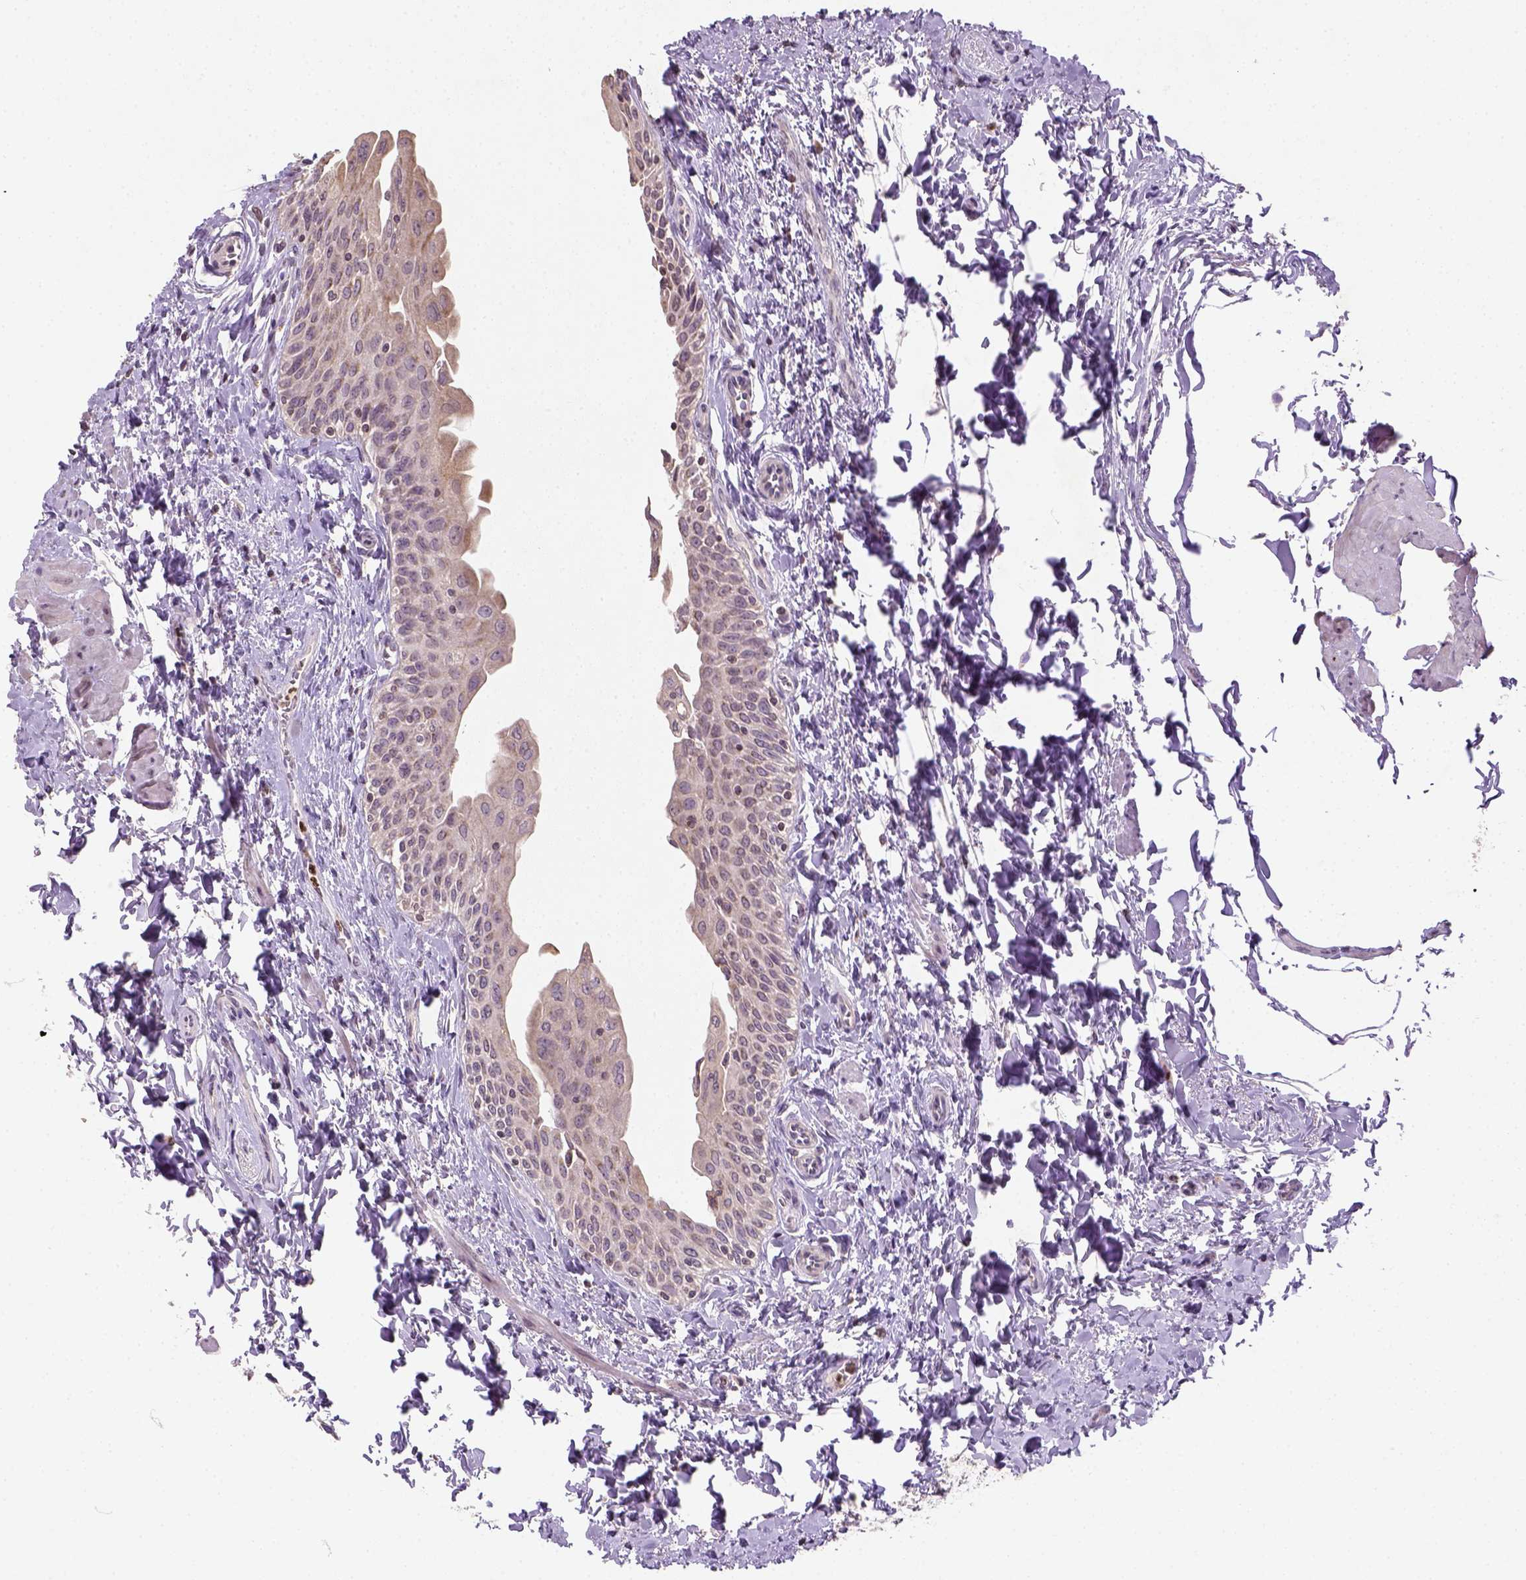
{"staining": {"intensity": "moderate", "quantity": "<25%", "location": "cytoplasmic/membranous"}, "tissue": "urinary bladder", "cell_type": "Urothelial cells", "image_type": "normal", "snomed": [{"axis": "morphology", "description": "Normal tissue, NOS"}, {"axis": "topography", "description": "Urinary bladder"}], "caption": "DAB (3,3'-diaminobenzidine) immunohistochemical staining of unremarkable urinary bladder demonstrates moderate cytoplasmic/membranous protein staining in approximately <25% of urothelial cells.", "gene": "NUDT3", "patient": {"sex": "male", "age": 56}}